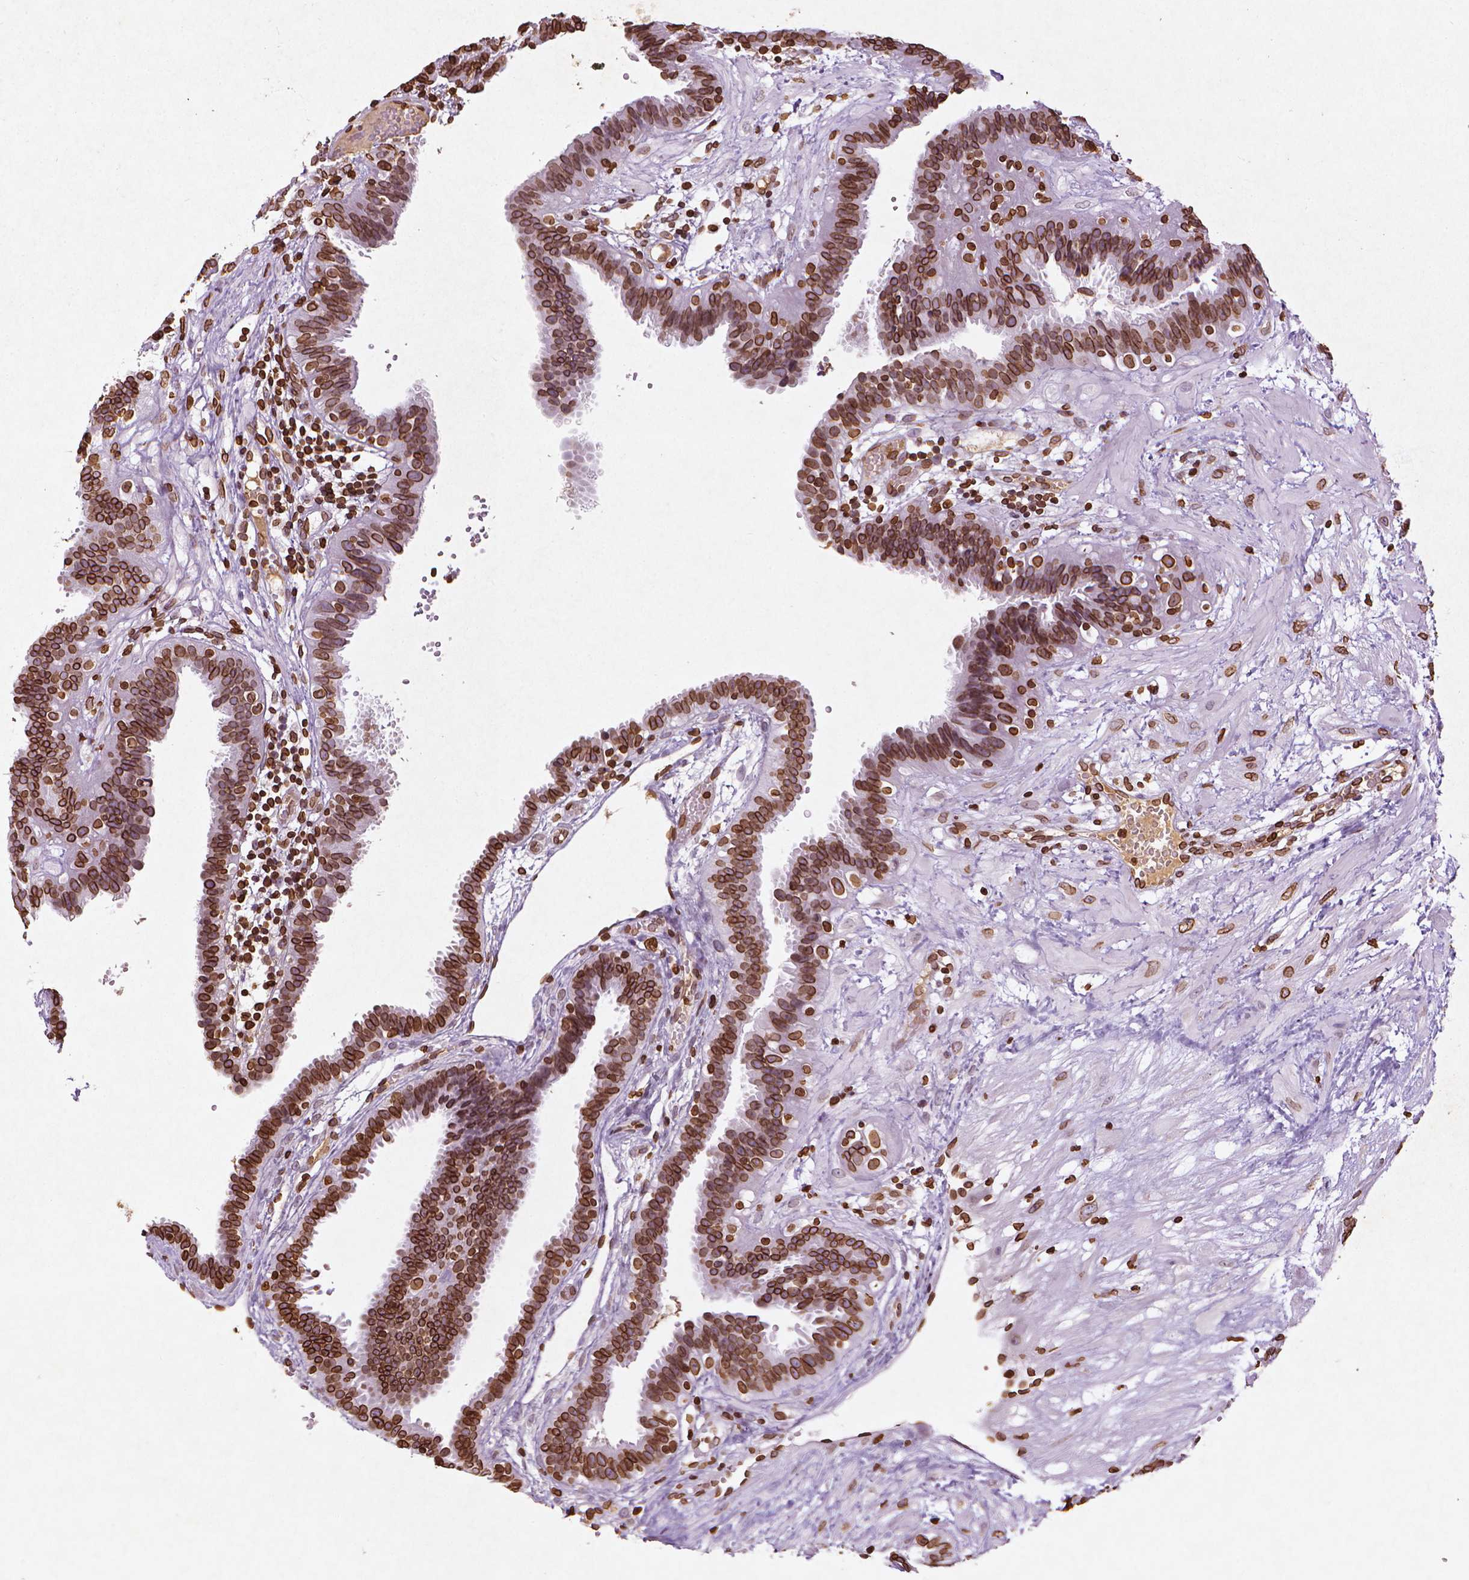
{"staining": {"intensity": "strong", "quantity": ">75%", "location": "cytoplasmic/membranous,nuclear"}, "tissue": "fallopian tube", "cell_type": "Glandular cells", "image_type": "normal", "snomed": [{"axis": "morphology", "description": "Normal tissue, NOS"}, {"axis": "topography", "description": "Fallopian tube"}], "caption": "High-magnification brightfield microscopy of normal fallopian tube stained with DAB (3,3'-diaminobenzidine) (brown) and counterstained with hematoxylin (blue). glandular cells exhibit strong cytoplasmic/membranous,nuclear staining is present in about>75% of cells. Using DAB (brown) and hematoxylin (blue) stains, captured at high magnification using brightfield microscopy.", "gene": "LMNB1", "patient": {"sex": "female", "age": 37}}